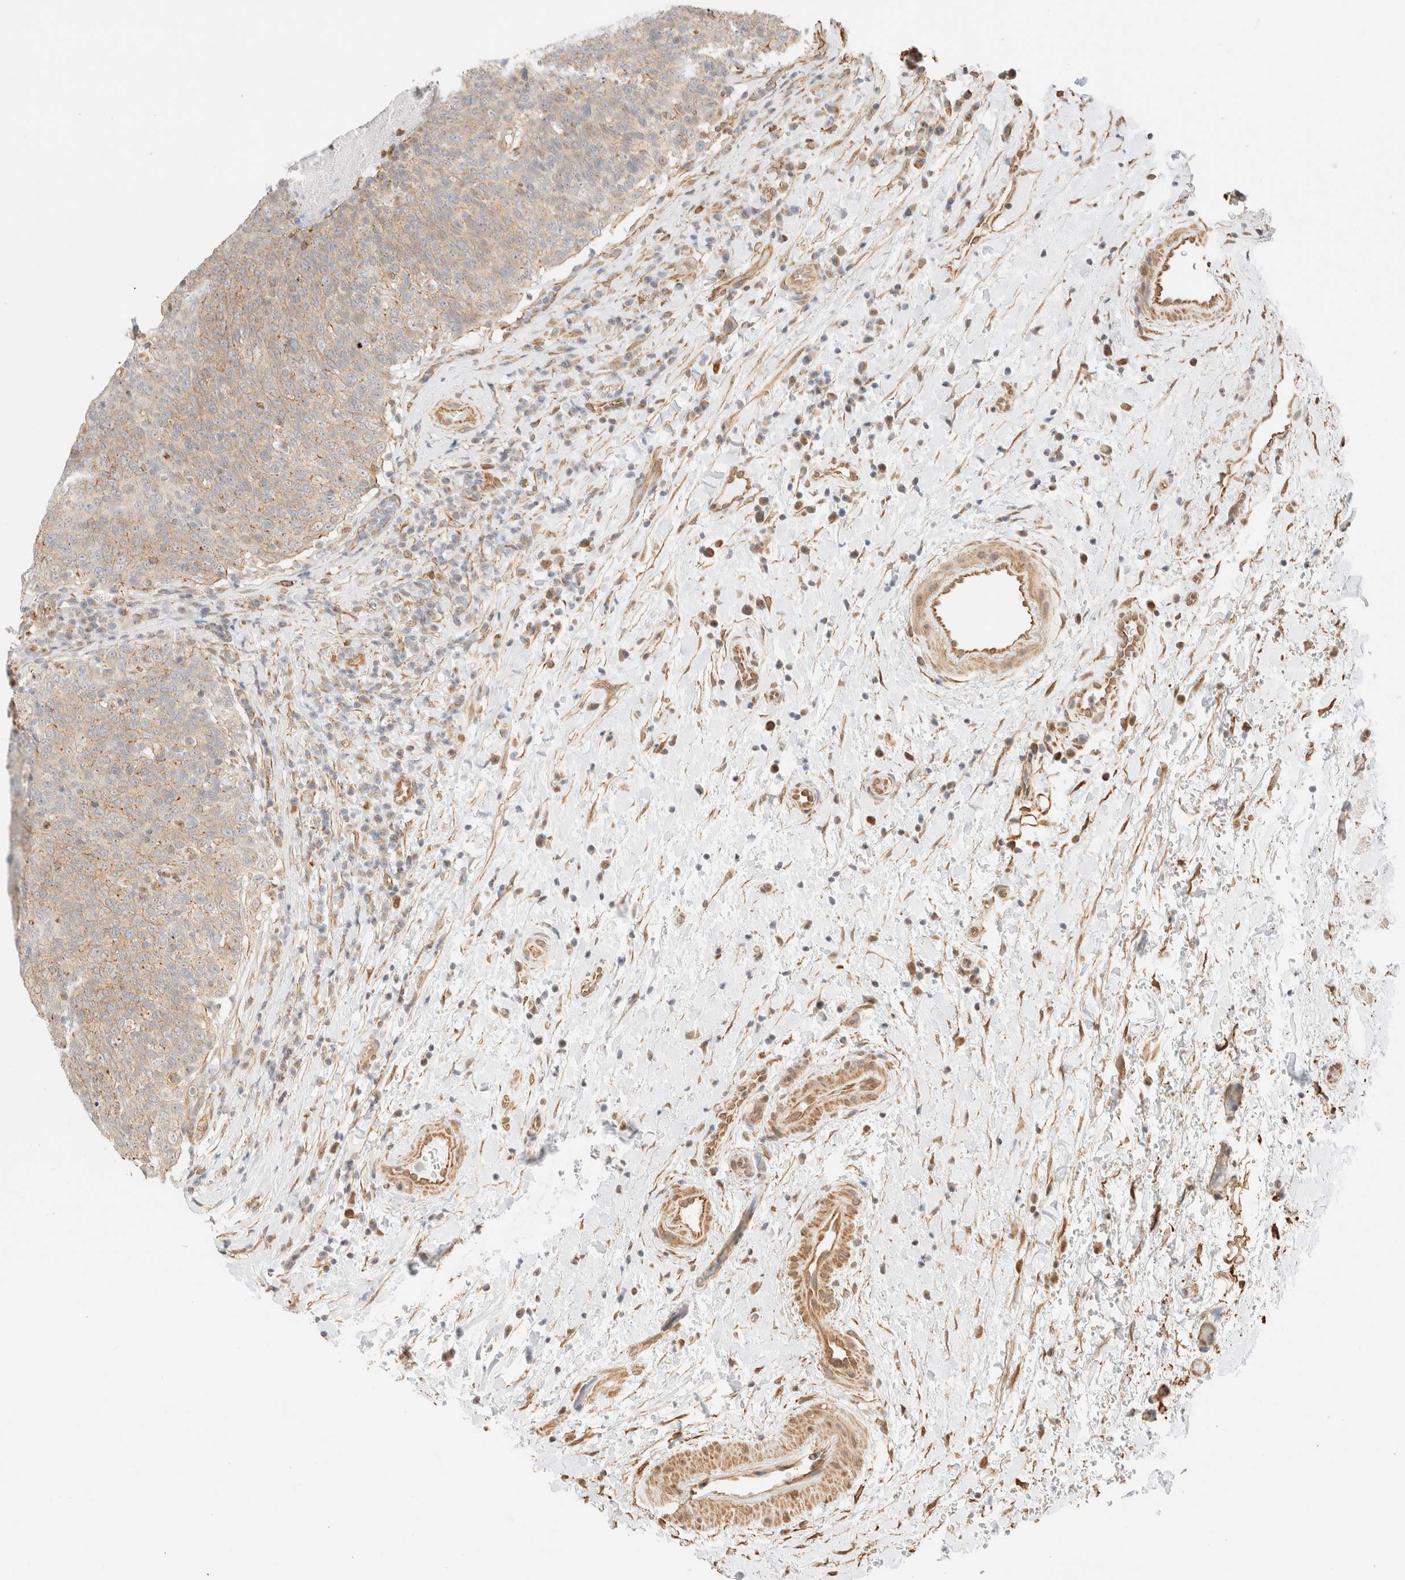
{"staining": {"intensity": "weak", "quantity": ">75%", "location": "cytoplasmic/membranous"}, "tissue": "head and neck cancer", "cell_type": "Tumor cells", "image_type": "cancer", "snomed": [{"axis": "morphology", "description": "Squamous cell carcinoma, NOS"}, {"axis": "morphology", "description": "Squamous cell carcinoma, metastatic, NOS"}, {"axis": "topography", "description": "Lymph node"}, {"axis": "topography", "description": "Head-Neck"}], "caption": "Head and neck squamous cell carcinoma stained with immunohistochemistry exhibits weak cytoplasmic/membranous staining in approximately >75% of tumor cells.", "gene": "ARID5A", "patient": {"sex": "male", "age": 62}}